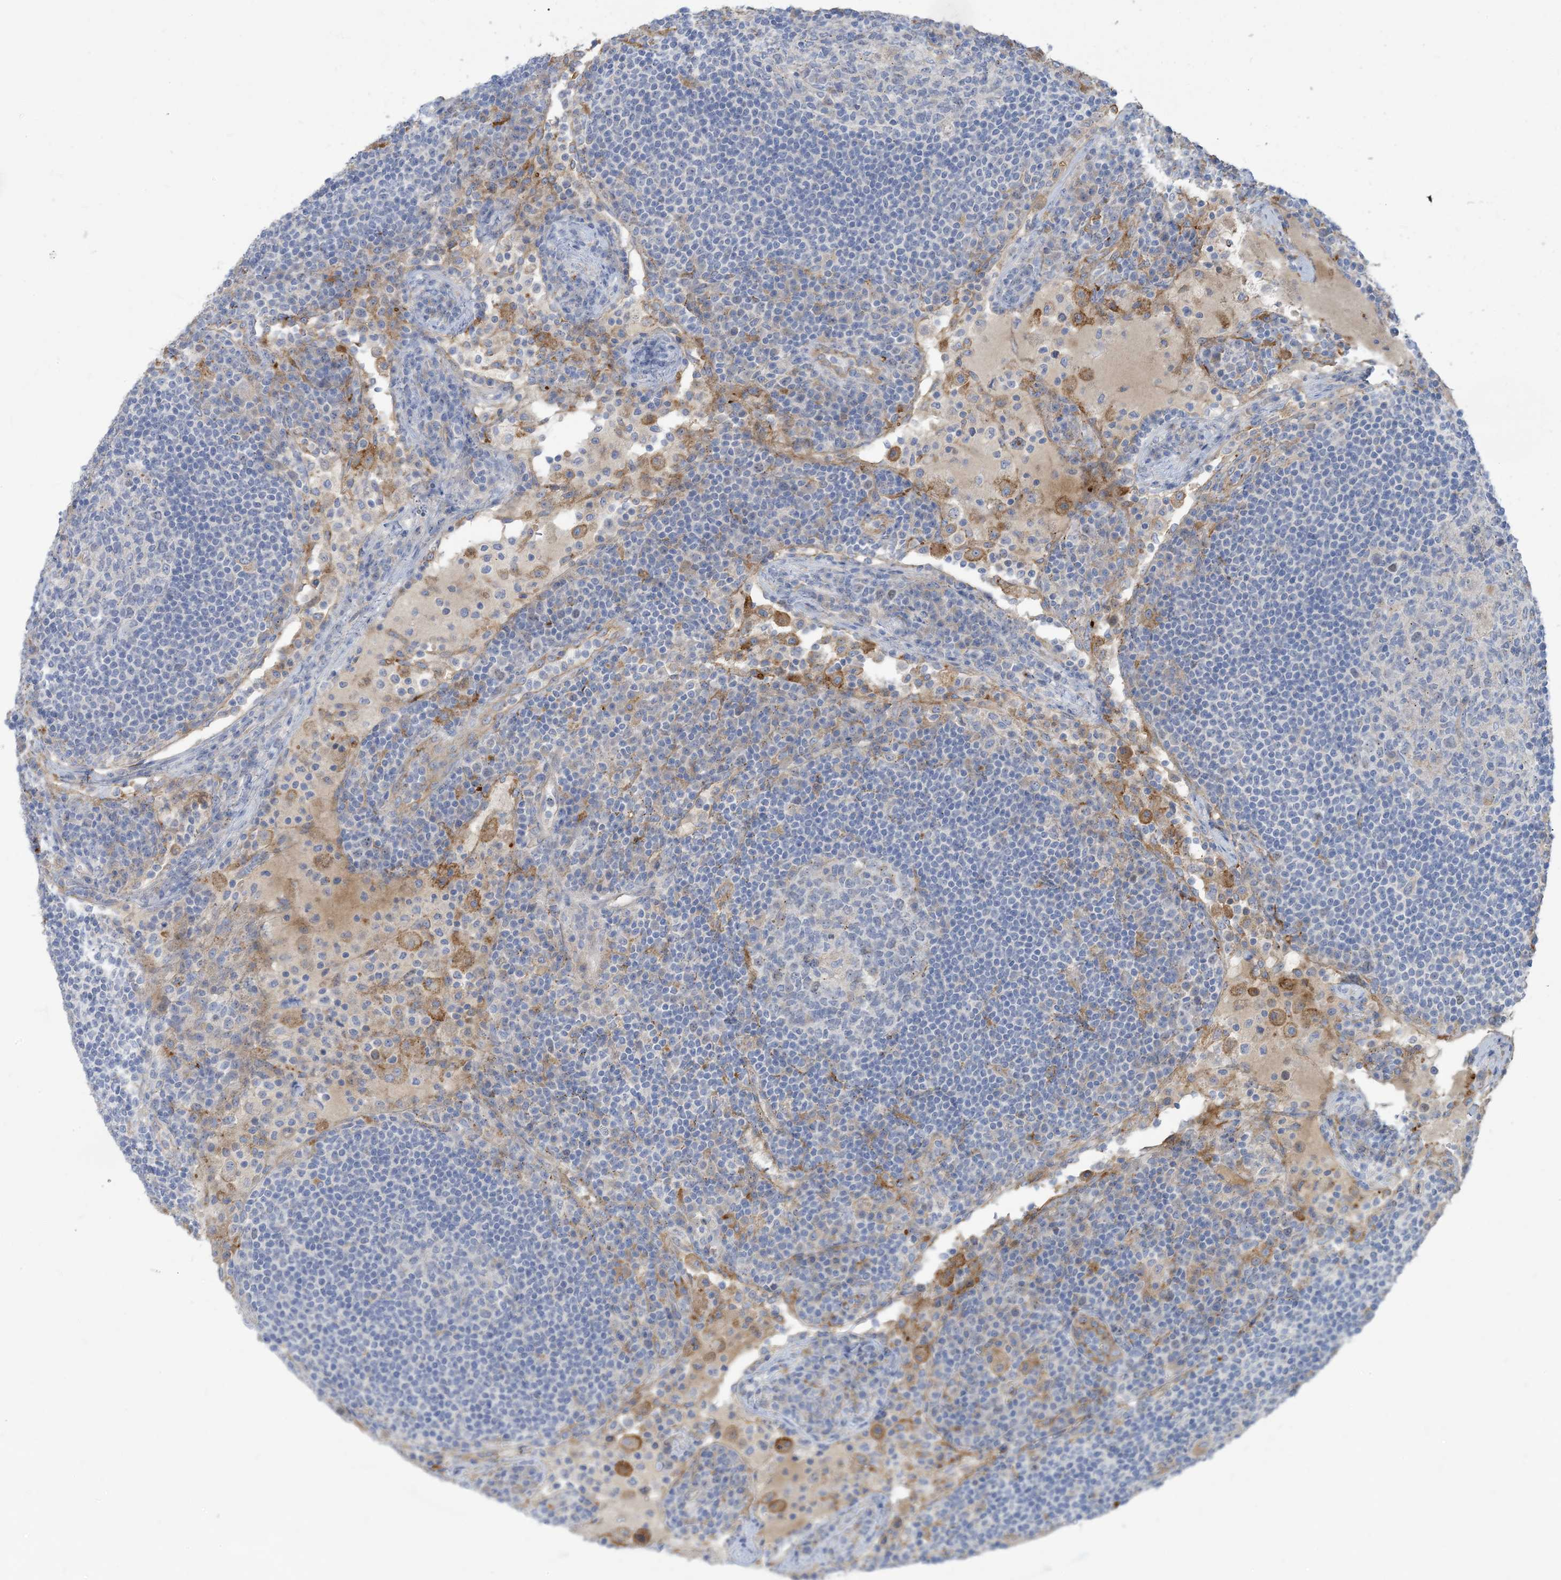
{"staining": {"intensity": "negative", "quantity": "none", "location": "none"}, "tissue": "lymph node", "cell_type": "Germinal center cells", "image_type": "normal", "snomed": [{"axis": "morphology", "description": "Normal tissue, NOS"}, {"axis": "topography", "description": "Lymph node"}], "caption": "Protein analysis of benign lymph node reveals no significant expression in germinal center cells.", "gene": "PEAR1", "patient": {"sex": "female", "age": 53}}